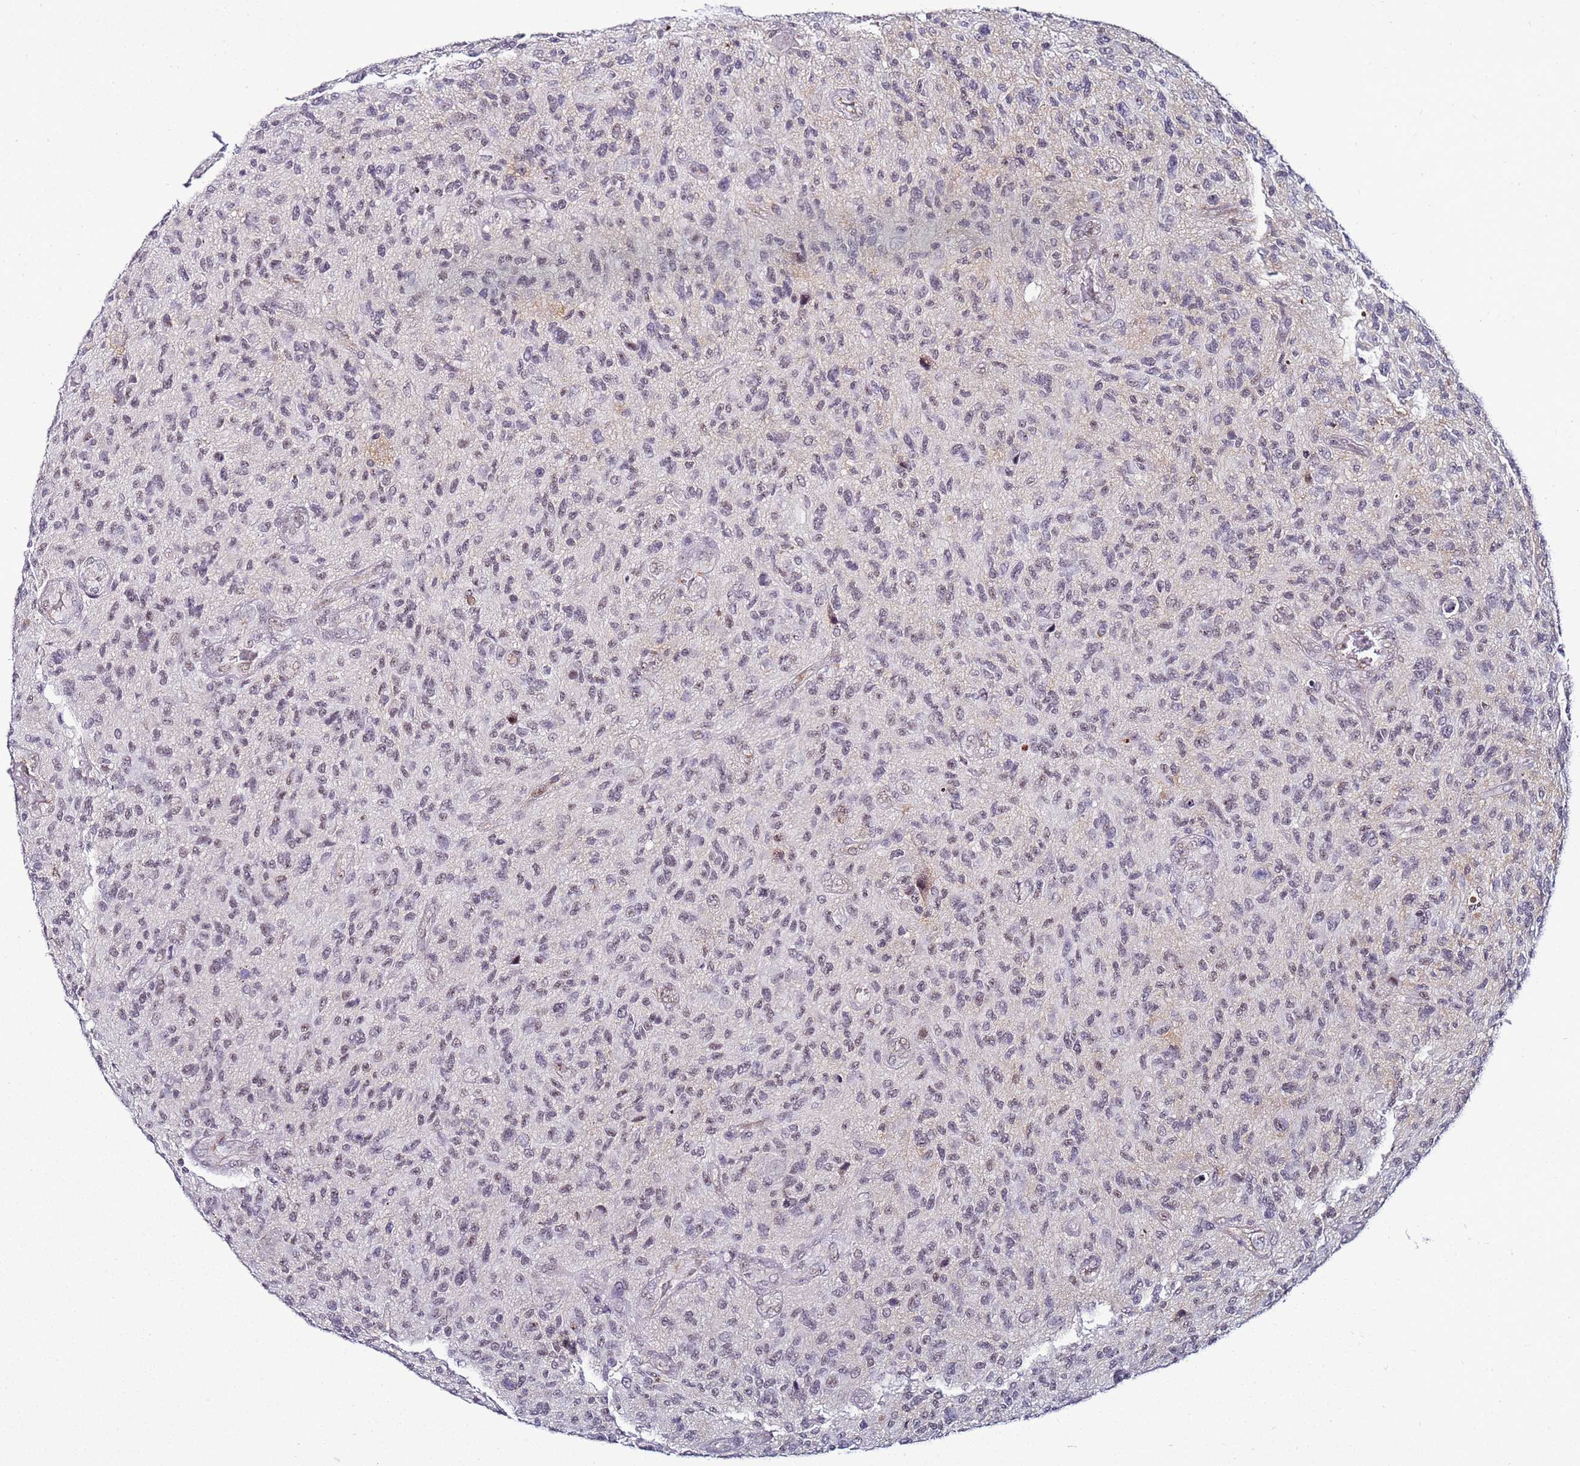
{"staining": {"intensity": "weak", "quantity": "<25%", "location": "nuclear"}, "tissue": "glioma", "cell_type": "Tumor cells", "image_type": "cancer", "snomed": [{"axis": "morphology", "description": "Glioma, malignant, High grade"}, {"axis": "topography", "description": "Brain"}], "caption": "Tumor cells show no significant protein expression in glioma. (DAB IHC visualized using brightfield microscopy, high magnification).", "gene": "PSMA7", "patient": {"sex": "male", "age": 47}}